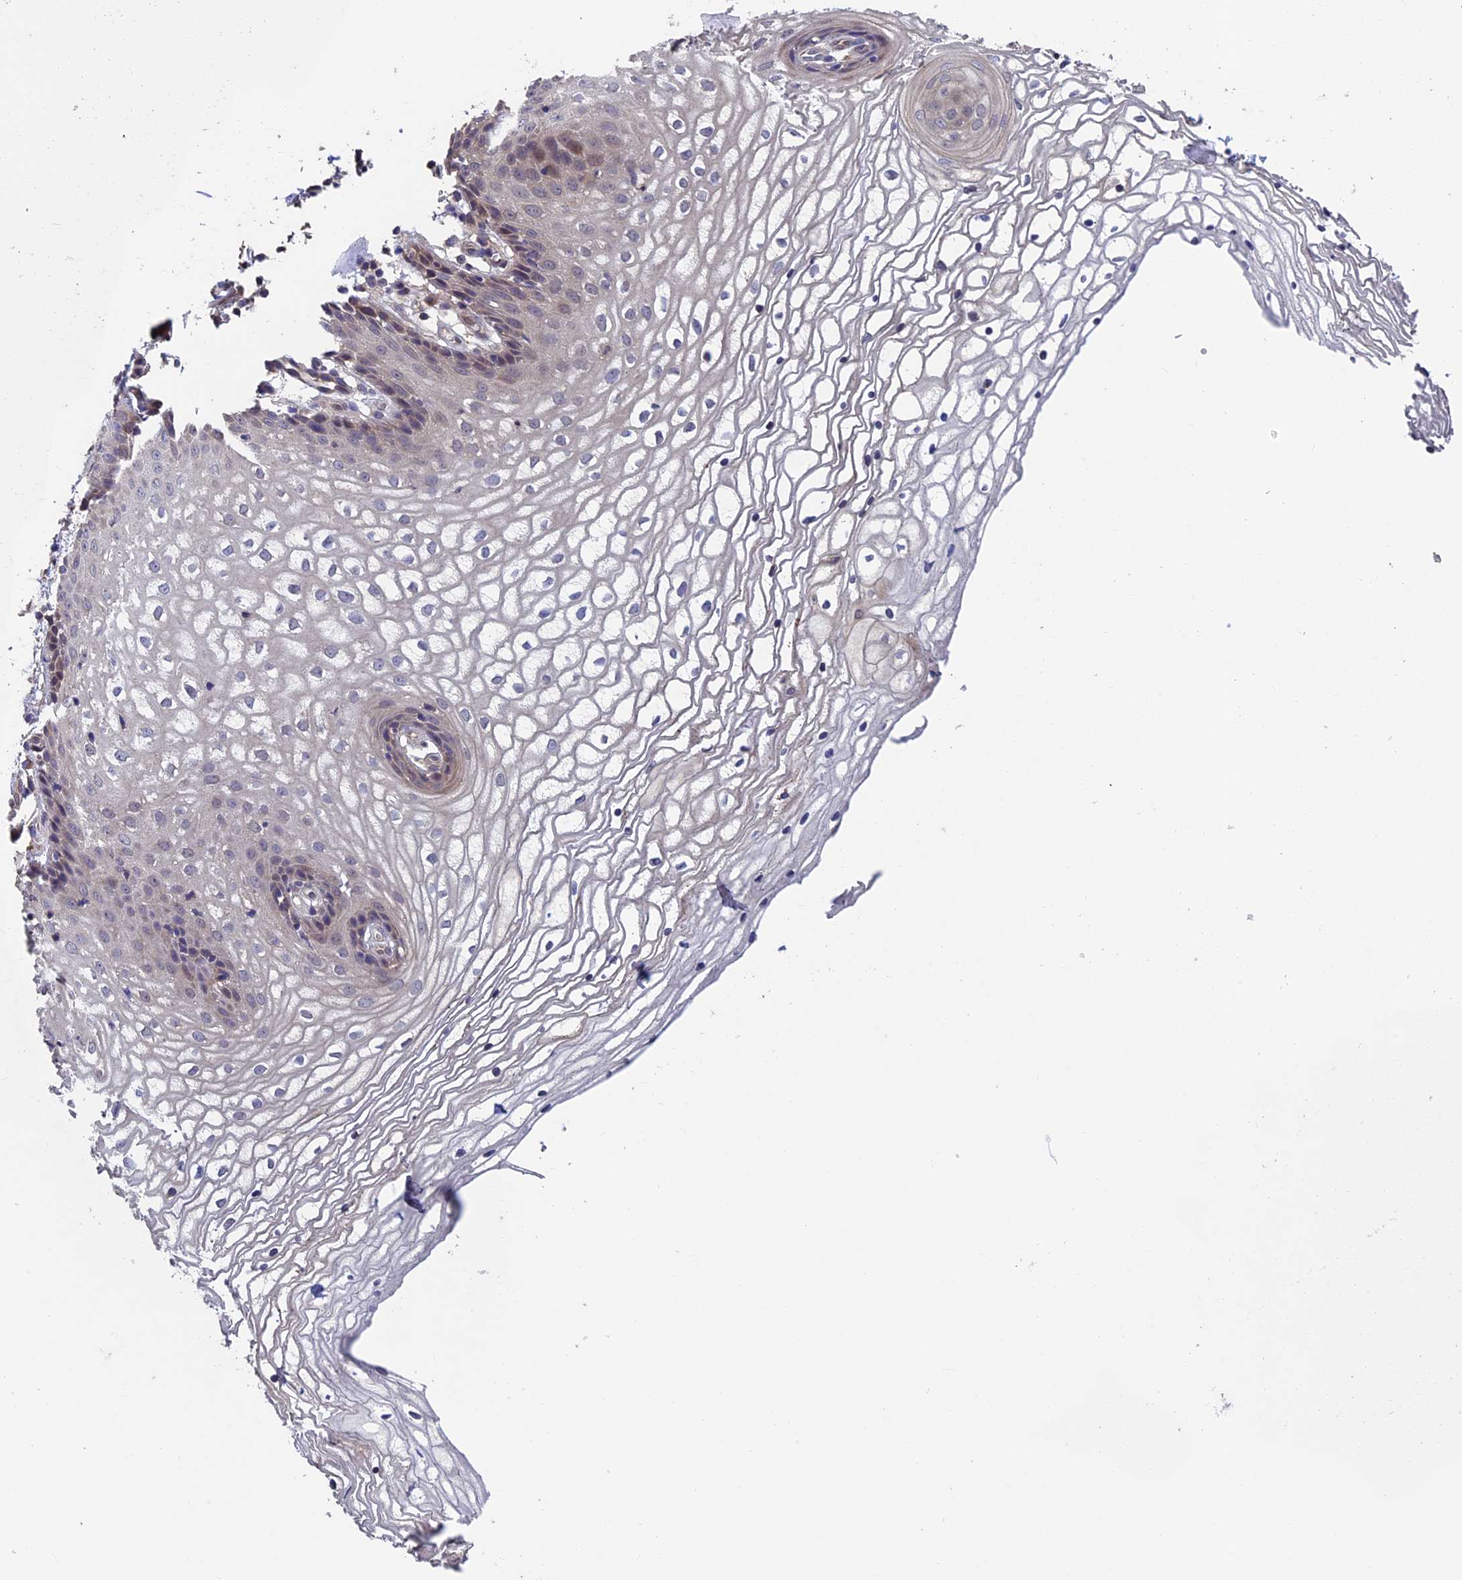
{"staining": {"intensity": "moderate", "quantity": "<25%", "location": "cytoplasmic/membranous,nuclear"}, "tissue": "vagina", "cell_type": "Squamous epithelial cells", "image_type": "normal", "snomed": [{"axis": "morphology", "description": "Normal tissue, NOS"}, {"axis": "topography", "description": "Vagina"}], "caption": "Brown immunohistochemical staining in normal vagina exhibits moderate cytoplasmic/membranous,nuclear expression in about <25% of squamous epithelial cells.", "gene": "LCMT1", "patient": {"sex": "female", "age": 34}}